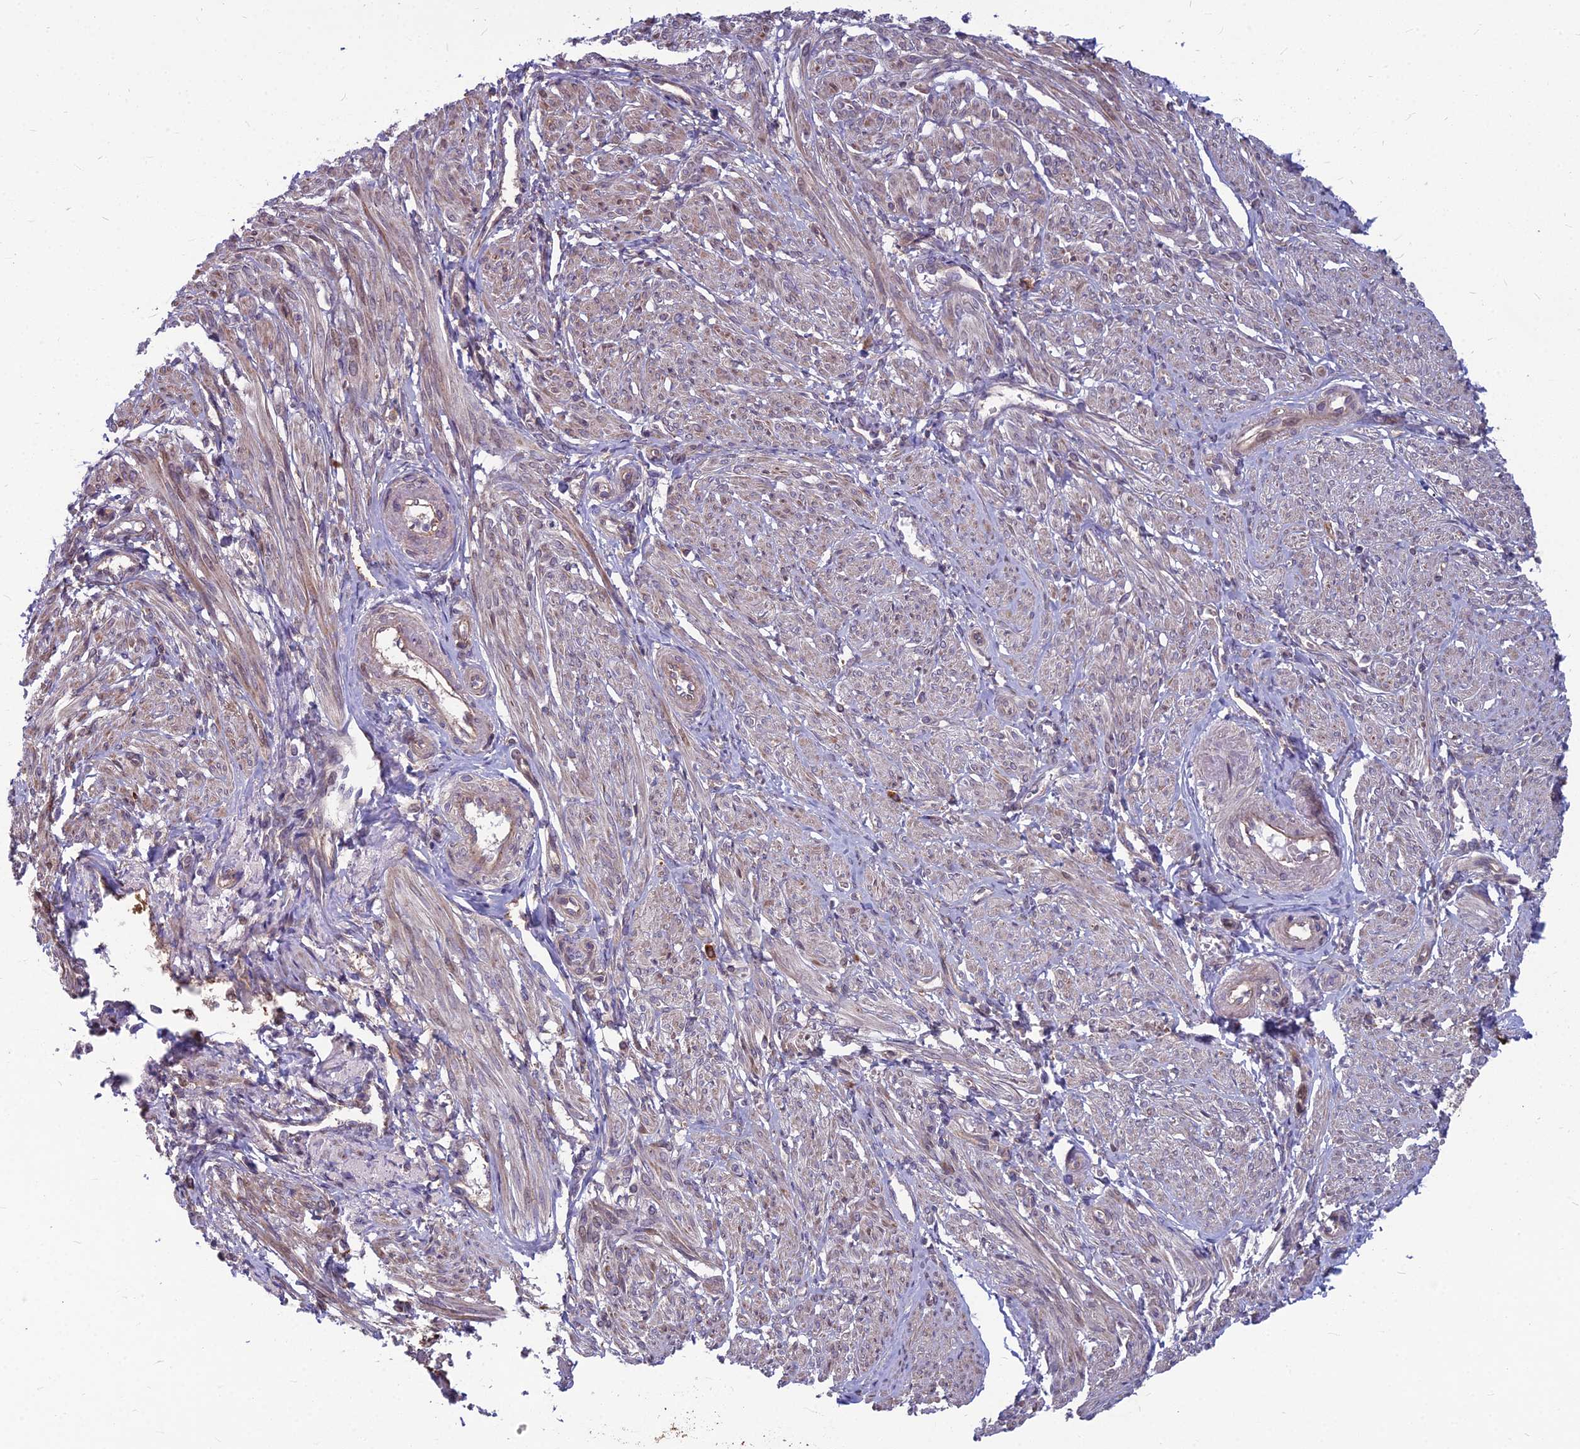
{"staining": {"intensity": "strong", "quantity": "<25%", "location": "cytoplasmic/membranous"}, "tissue": "smooth muscle", "cell_type": "Smooth muscle cells", "image_type": "normal", "snomed": [{"axis": "morphology", "description": "Normal tissue, NOS"}, {"axis": "topography", "description": "Smooth muscle"}], "caption": "Immunohistochemical staining of normal human smooth muscle reveals medium levels of strong cytoplasmic/membranous staining in about <25% of smooth muscle cells.", "gene": "LSM6", "patient": {"sex": "female", "age": 39}}